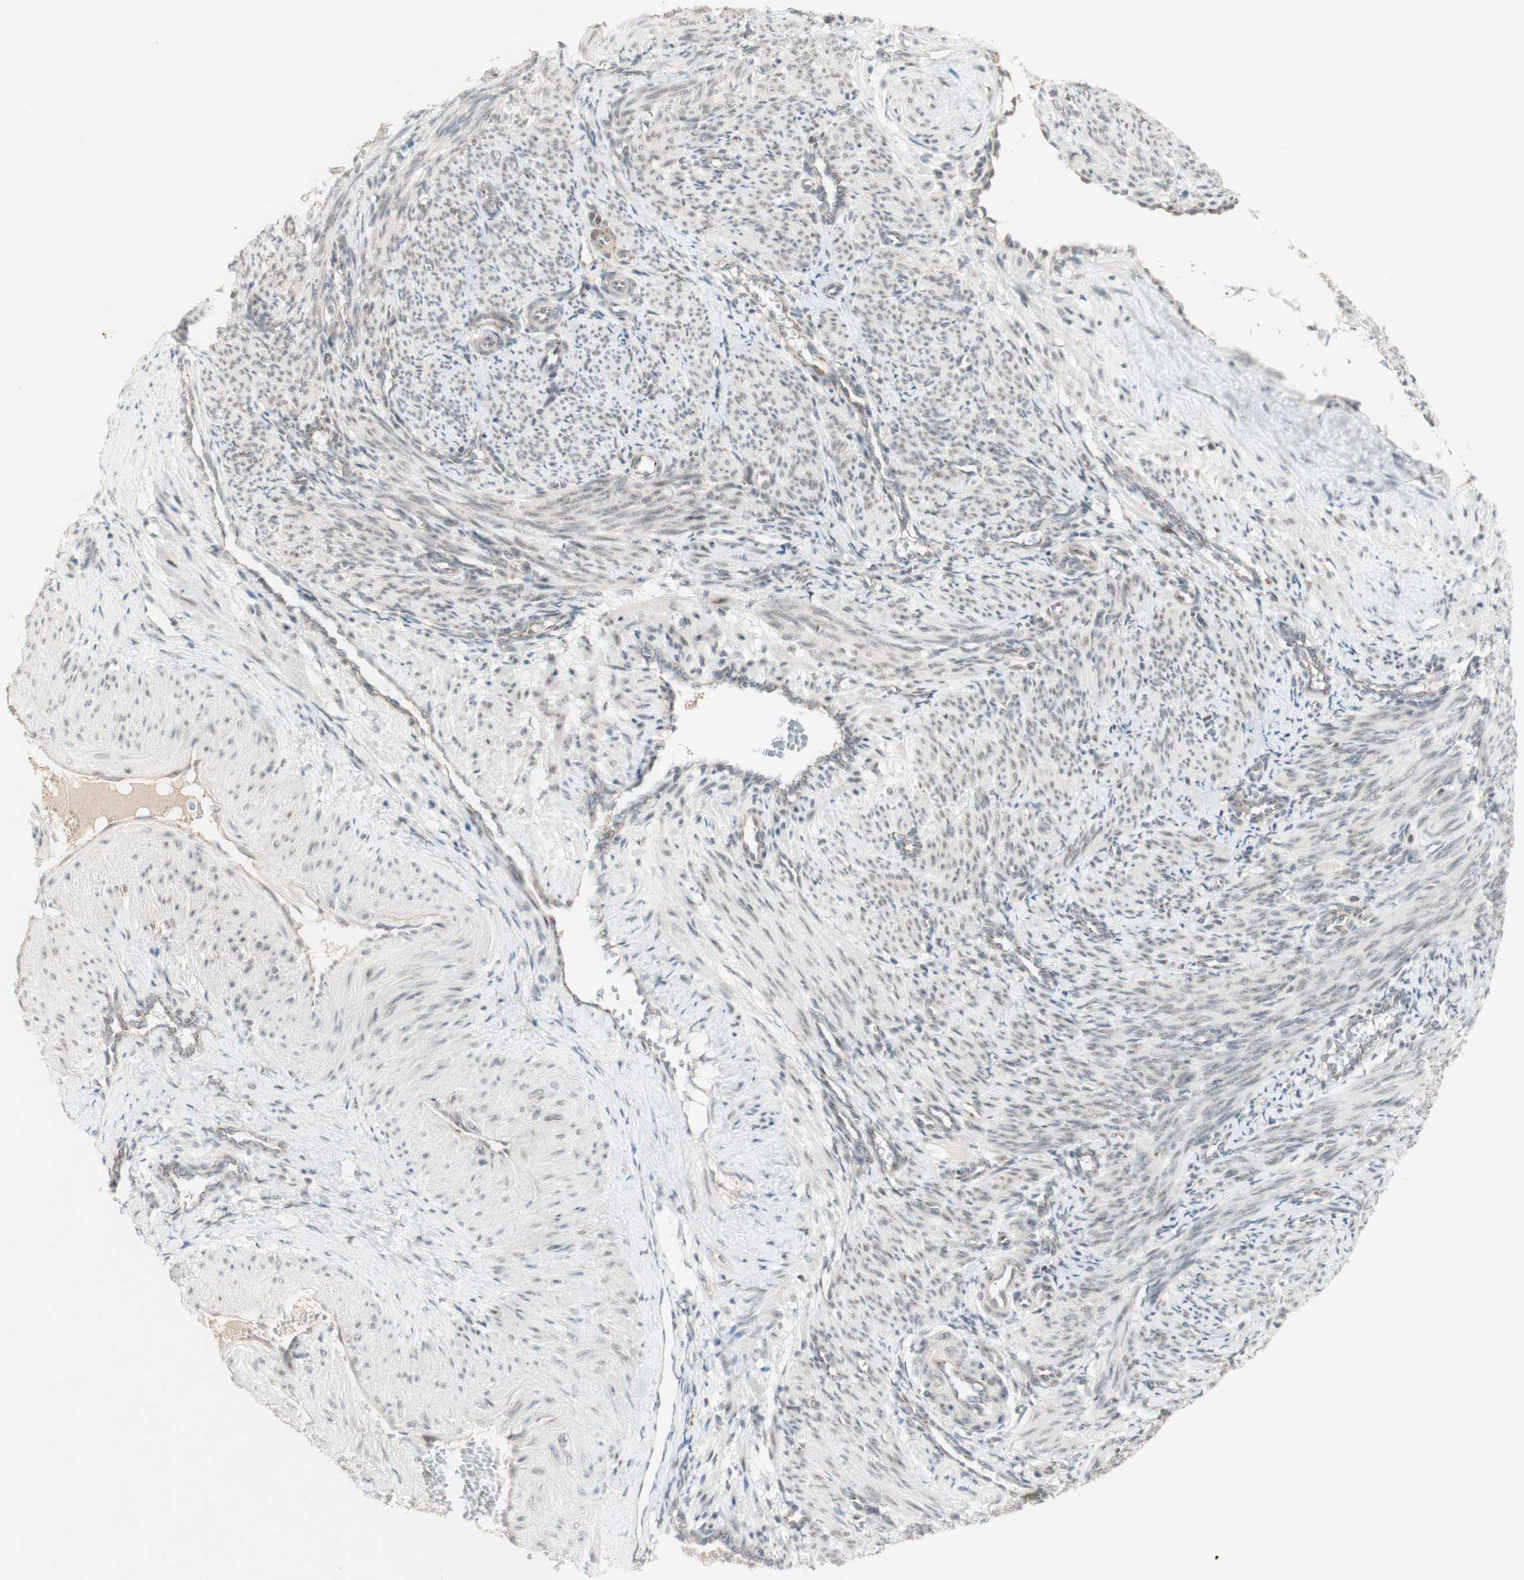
{"staining": {"intensity": "weak", "quantity": ">75%", "location": "cytoplasmic/membranous,nuclear"}, "tissue": "smooth muscle", "cell_type": "Smooth muscle cells", "image_type": "normal", "snomed": [{"axis": "morphology", "description": "Normal tissue, NOS"}, {"axis": "topography", "description": "Endometrium"}], "caption": "Immunohistochemical staining of benign smooth muscle demonstrates >75% levels of weak cytoplasmic/membranous,nuclear protein expression in approximately >75% of smooth muscle cells.", "gene": "CYLD", "patient": {"sex": "female", "age": 33}}